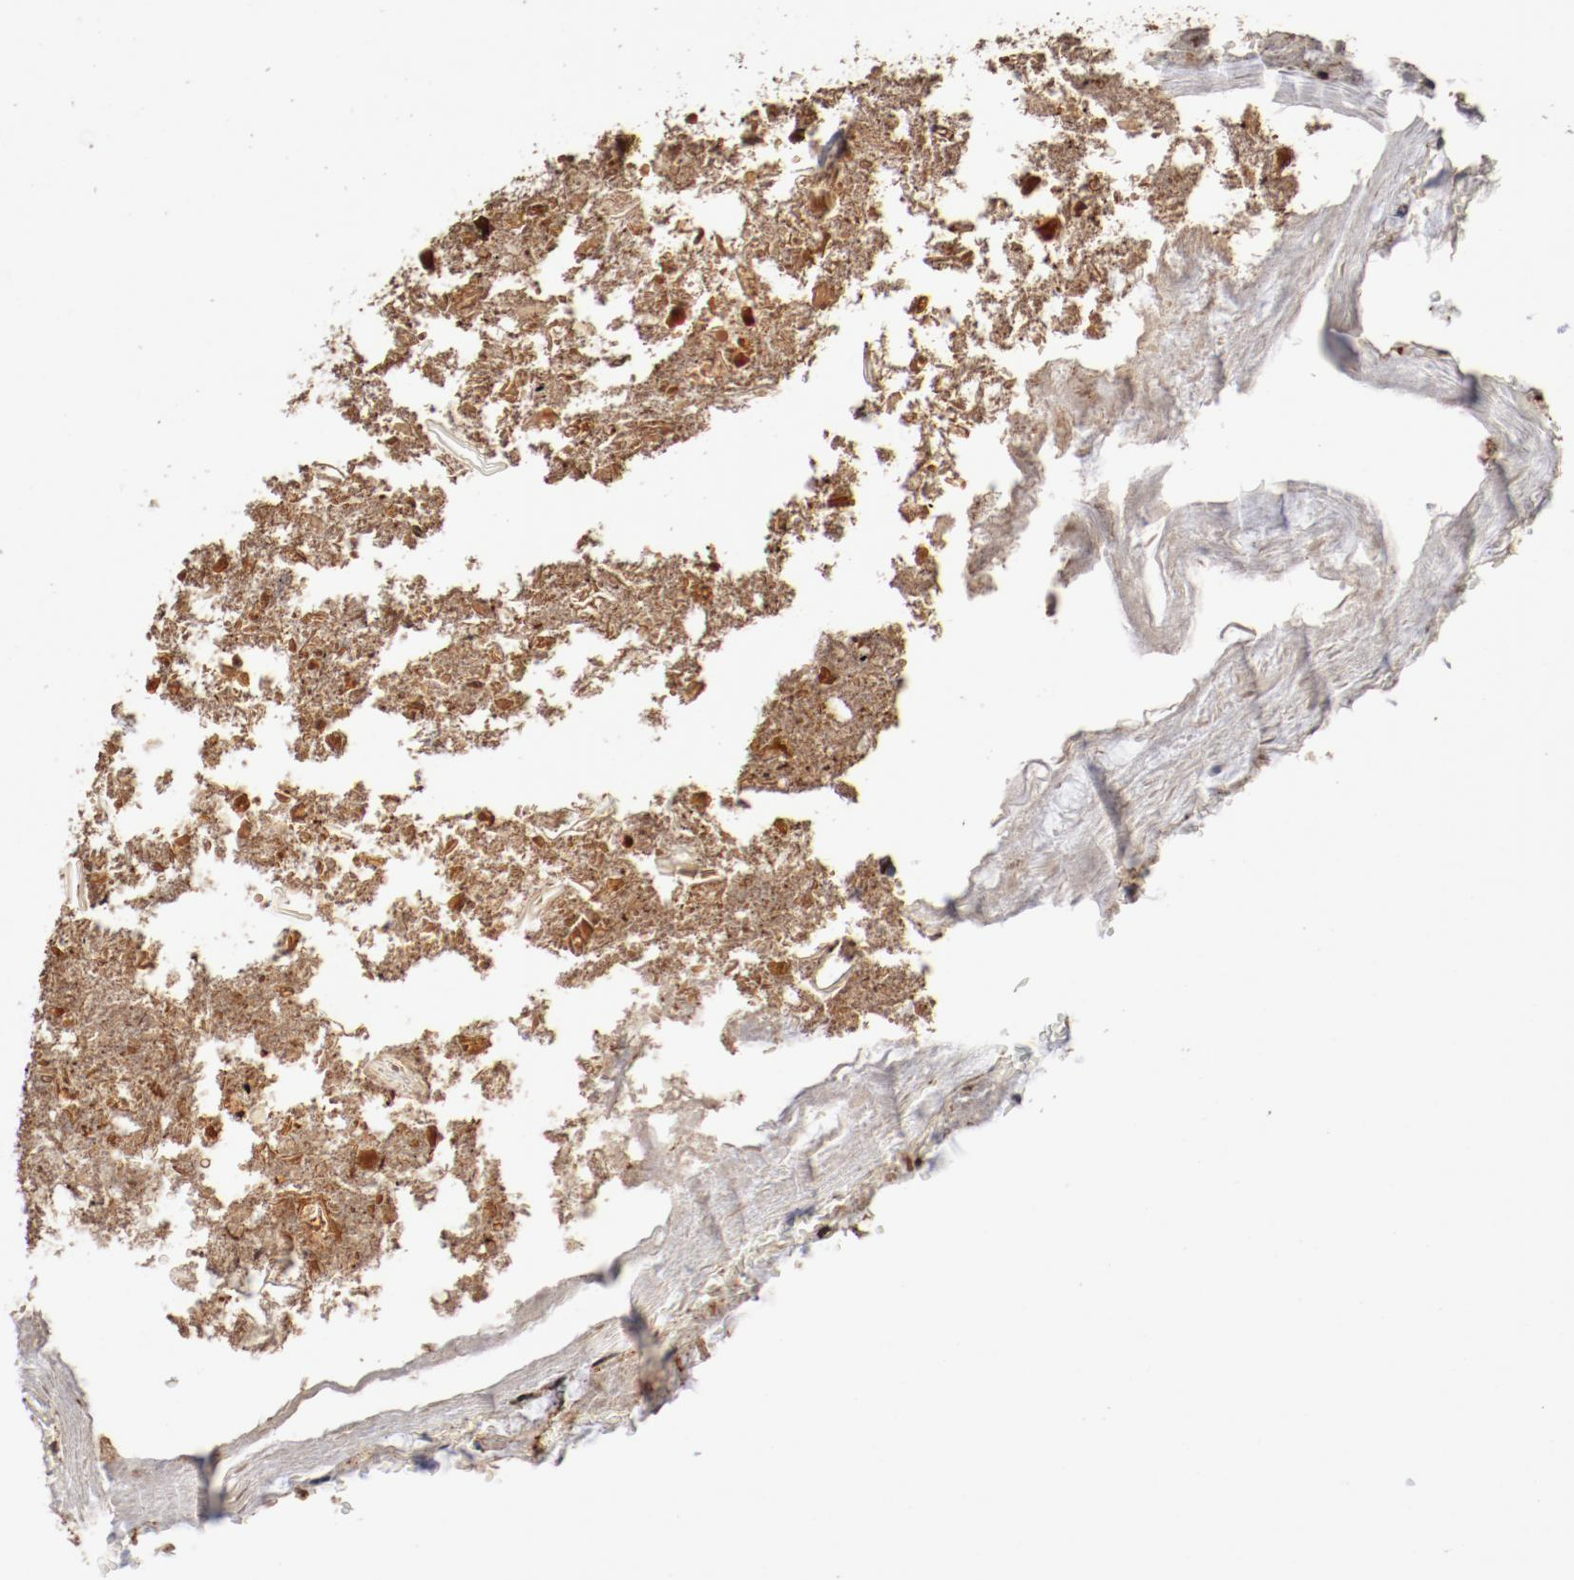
{"staining": {"intensity": "negative", "quantity": "none", "location": "none"}, "tissue": "appendix", "cell_type": "Glandular cells", "image_type": "normal", "snomed": [{"axis": "morphology", "description": "Normal tissue, NOS"}, {"axis": "topography", "description": "Appendix"}], "caption": "Appendix was stained to show a protein in brown. There is no significant positivity in glandular cells. Nuclei are stained in blue.", "gene": "CD247", "patient": {"sex": "female", "age": 10}}